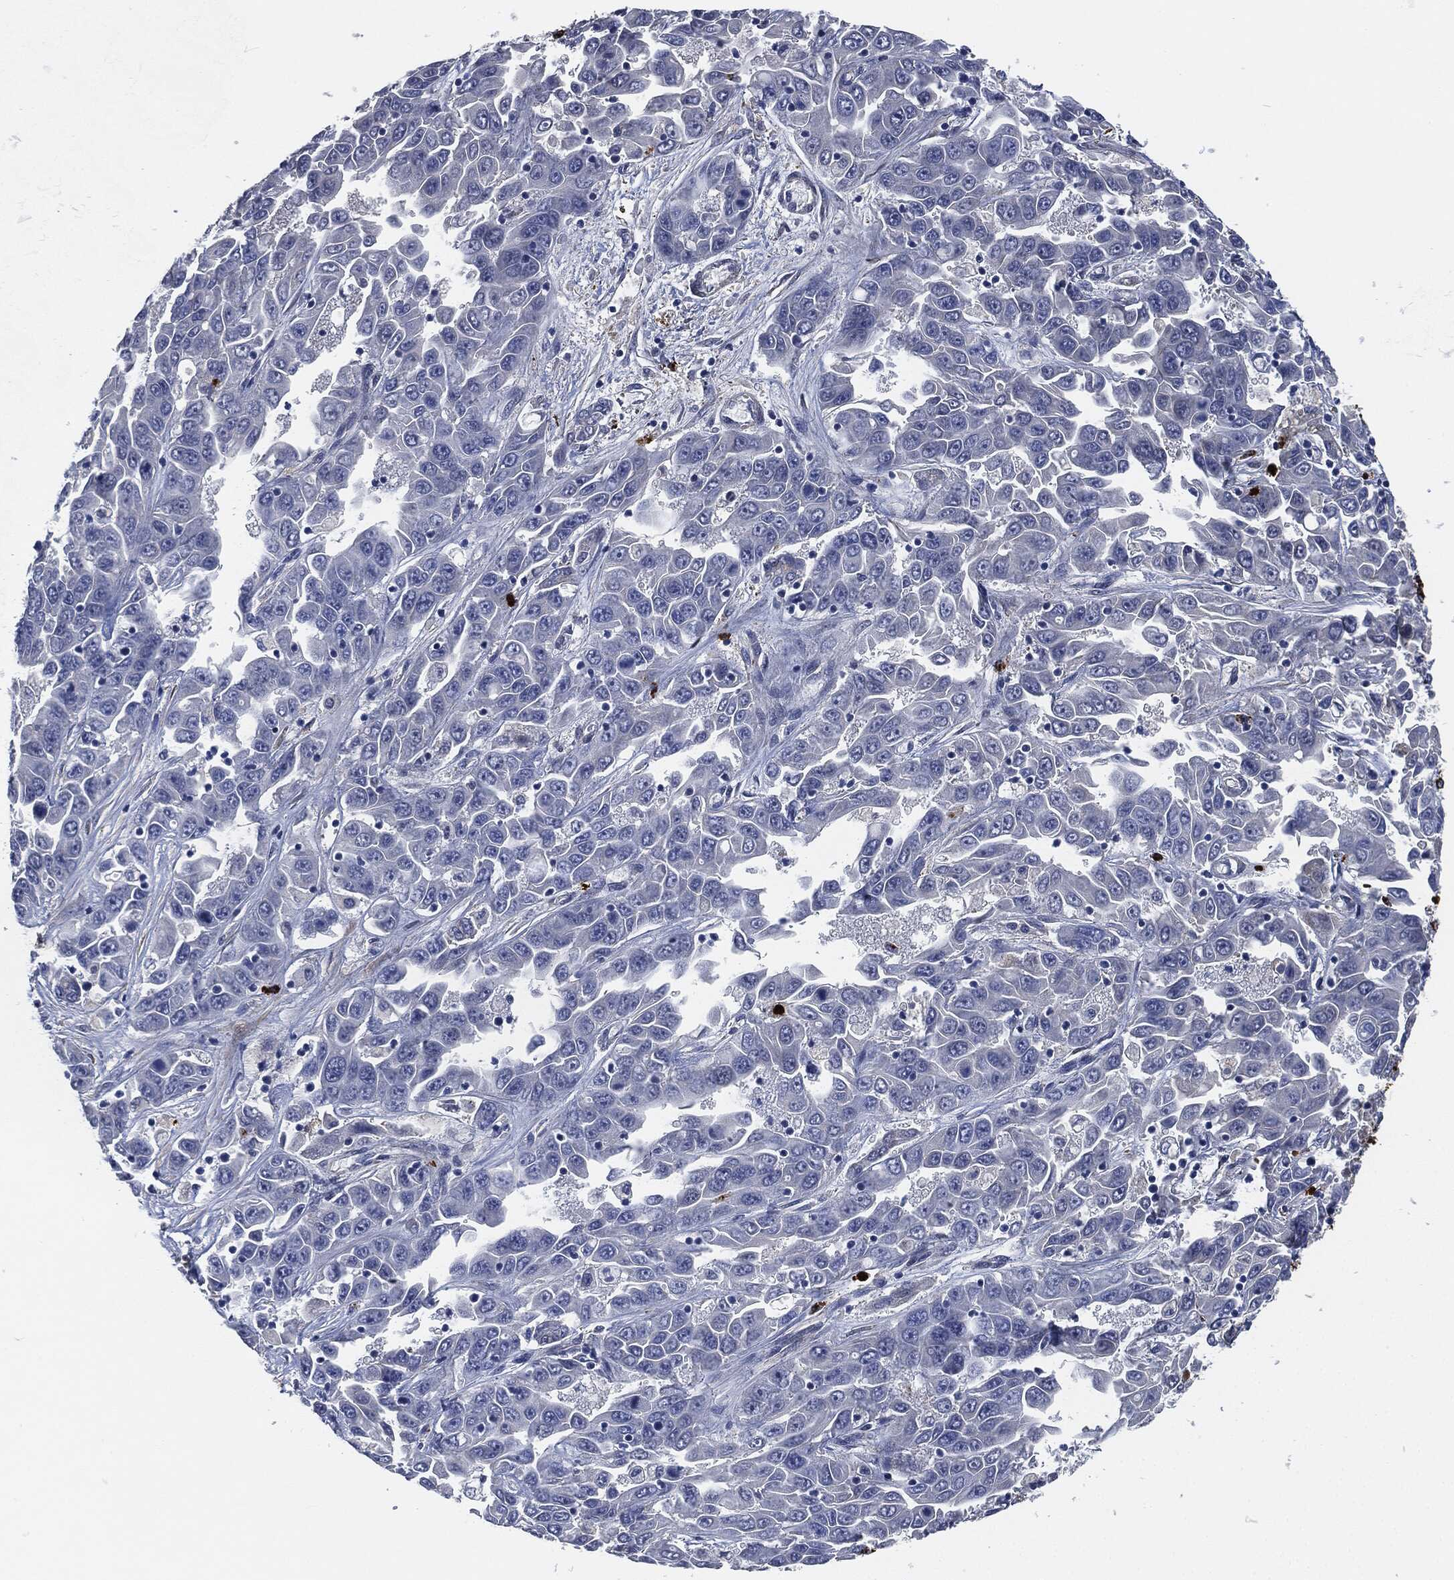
{"staining": {"intensity": "negative", "quantity": "none", "location": "none"}, "tissue": "liver cancer", "cell_type": "Tumor cells", "image_type": "cancer", "snomed": [{"axis": "morphology", "description": "Cholangiocarcinoma"}, {"axis": "topography", "description": "Liver"}], "caption": "Tumor cells are negative for brown protein staining in liver cholangiocarcinoma. (DAB (3,3'-diaminobenzidine) immunohistochemistry (IHC), high magnification).", "gene": "MPO", "patient": {"sex": "female", "age": 52}}